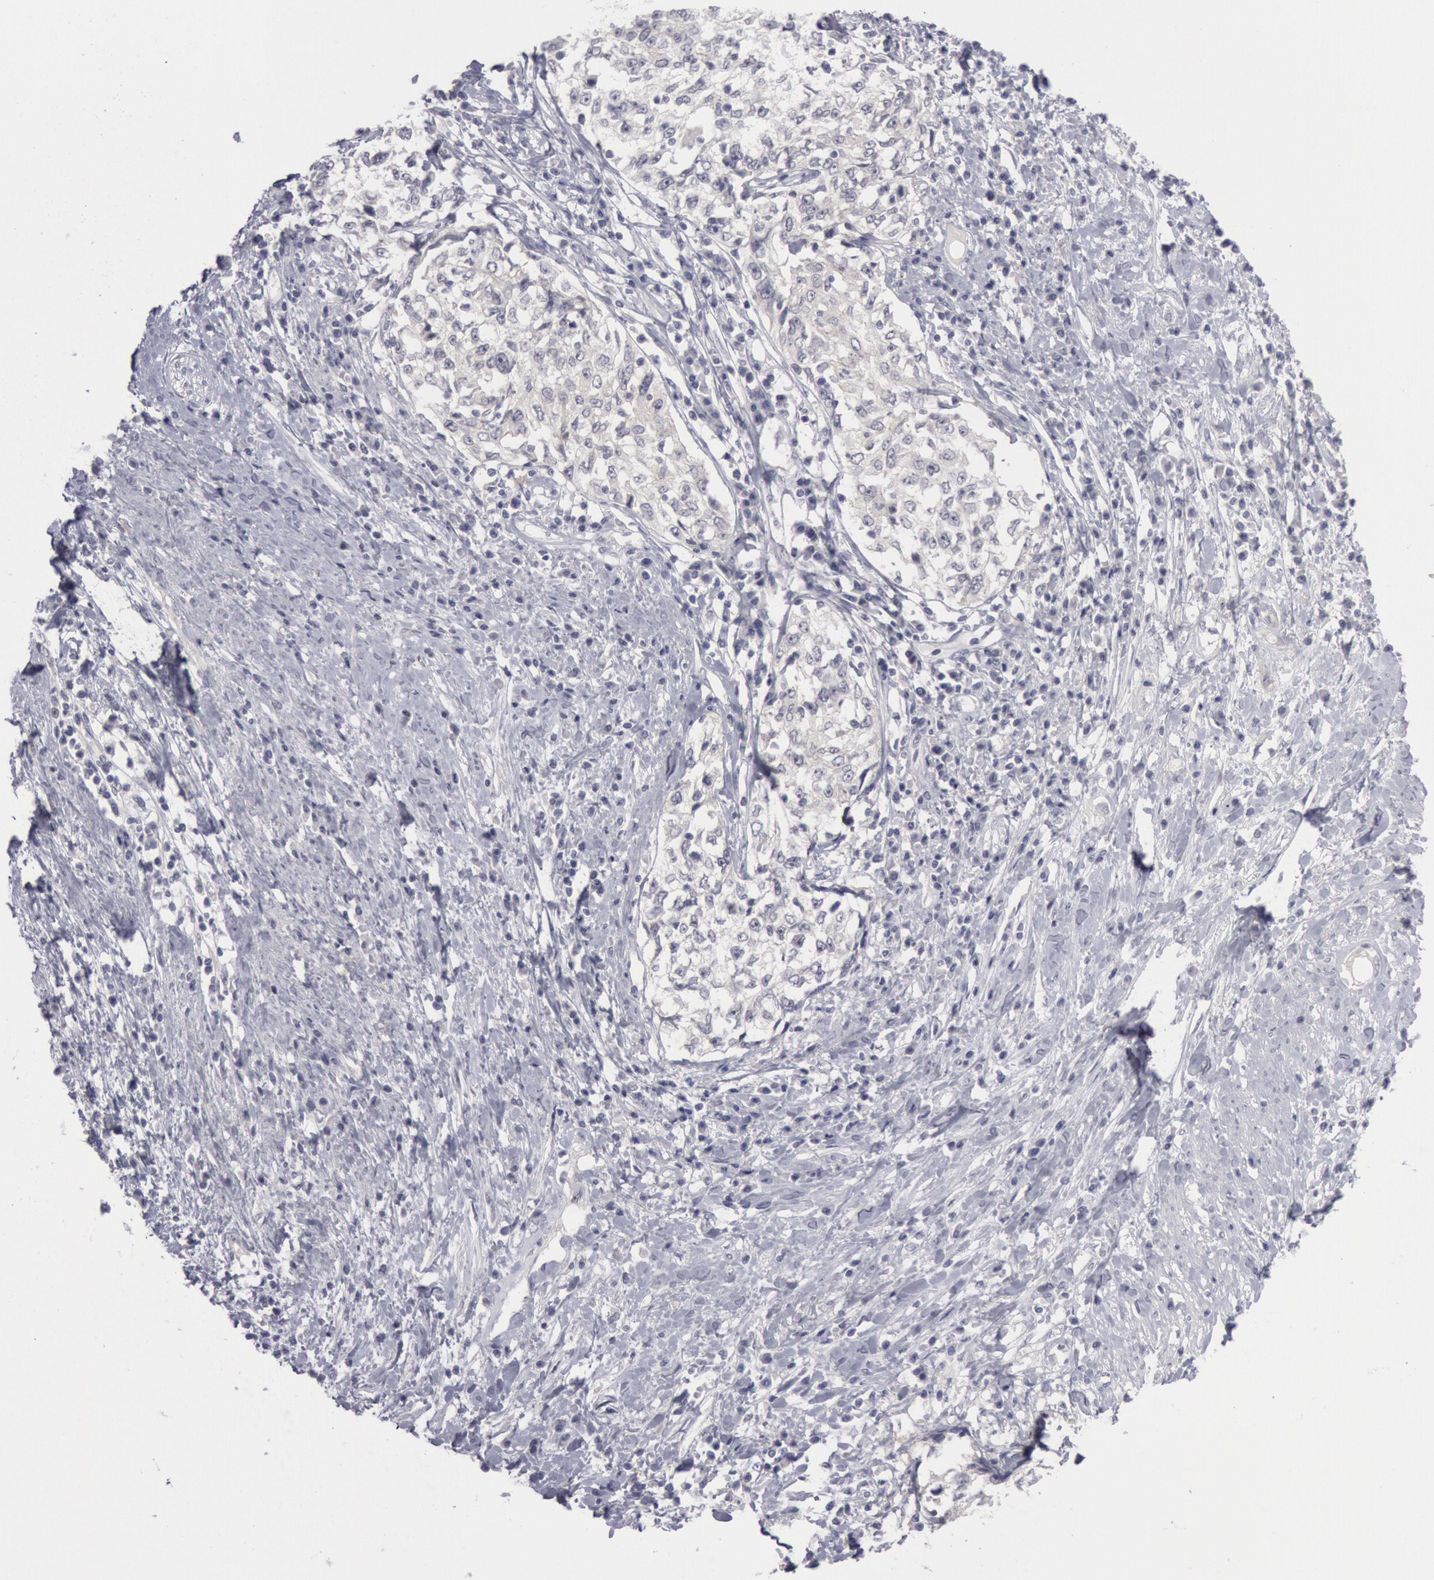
{"staining": {"intensity": "negative", "quantity": "none", "location": "none"}, "tissue": "cervical cancer", "cell_type": "Tumor cells", "image_type": "cancer", "snomed": [{"axis": "morphology", "description": "Squamous cell carcinoma, NOS"}, {"axis": "topography", "description": "Cervix"}], "caption": "IHC image of human cervical cancer (squamous cell carcinoma) stained for a protein (brown), which exhibits no positivity in tumor cells.", "gene": "JOSD1", "patient": {"sex": "female", "age": 57}}